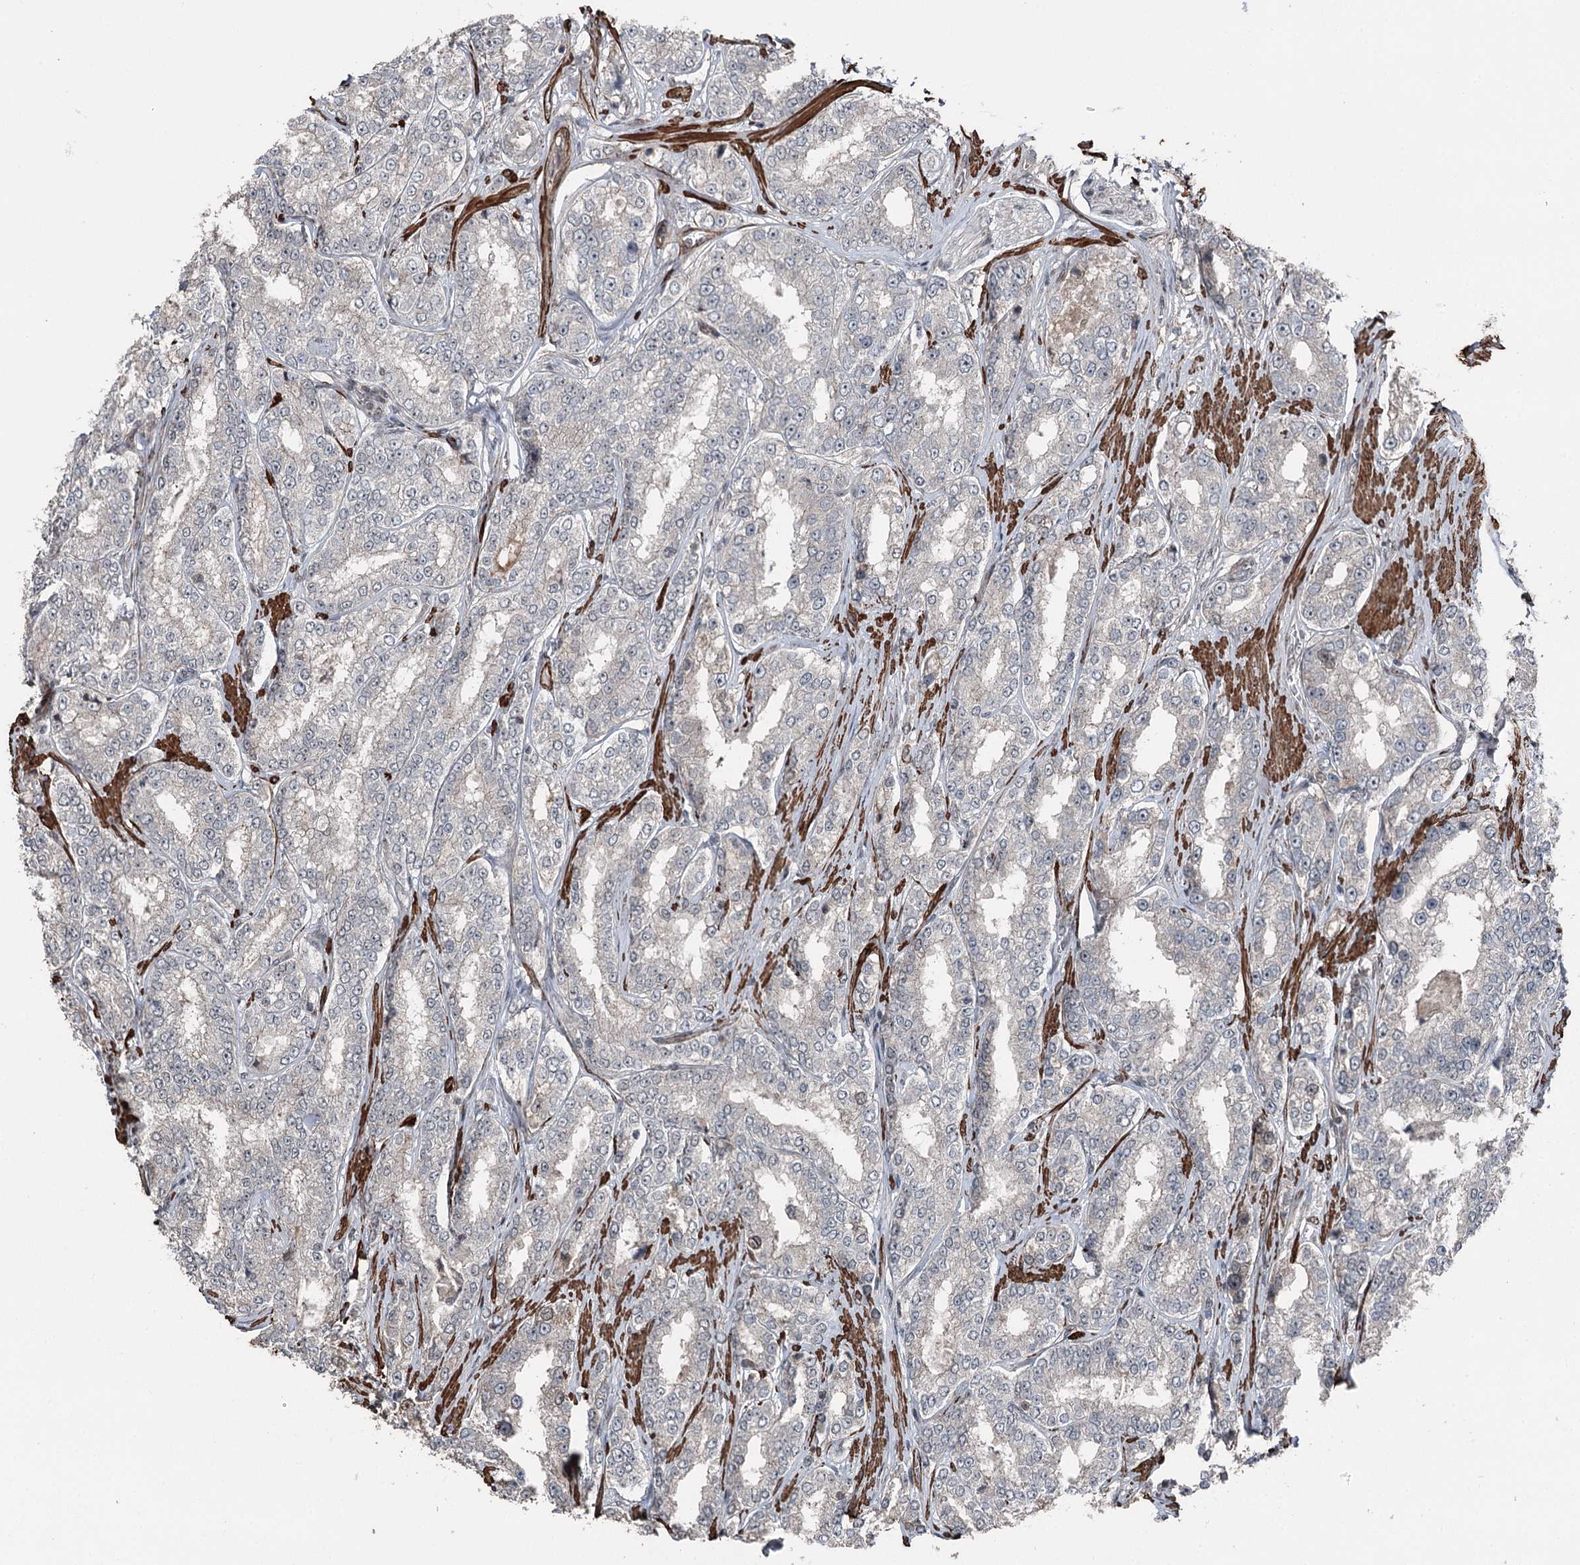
{"staining": {"intensity": "negative", "quantity": "none", "location": "none"}, "tissue": "prostate cancer", "cell_type": "Tumor cells", "image_type": "cancer", "snomed": [{"axis": "morphology", "description": "Normal tissue, NOS"}, {"axis": "morphology", "description": "Adenocarcinoma, High grade"}, {"axis": "topography", "description": "Prostate"}], "caption": "Protein analysis of prostate adenocarcinoma (high-grade) exhibits no significant staining in tumor cells.", "gene": "CCDC82", "patient": {"sex": "male", "age": 83}}